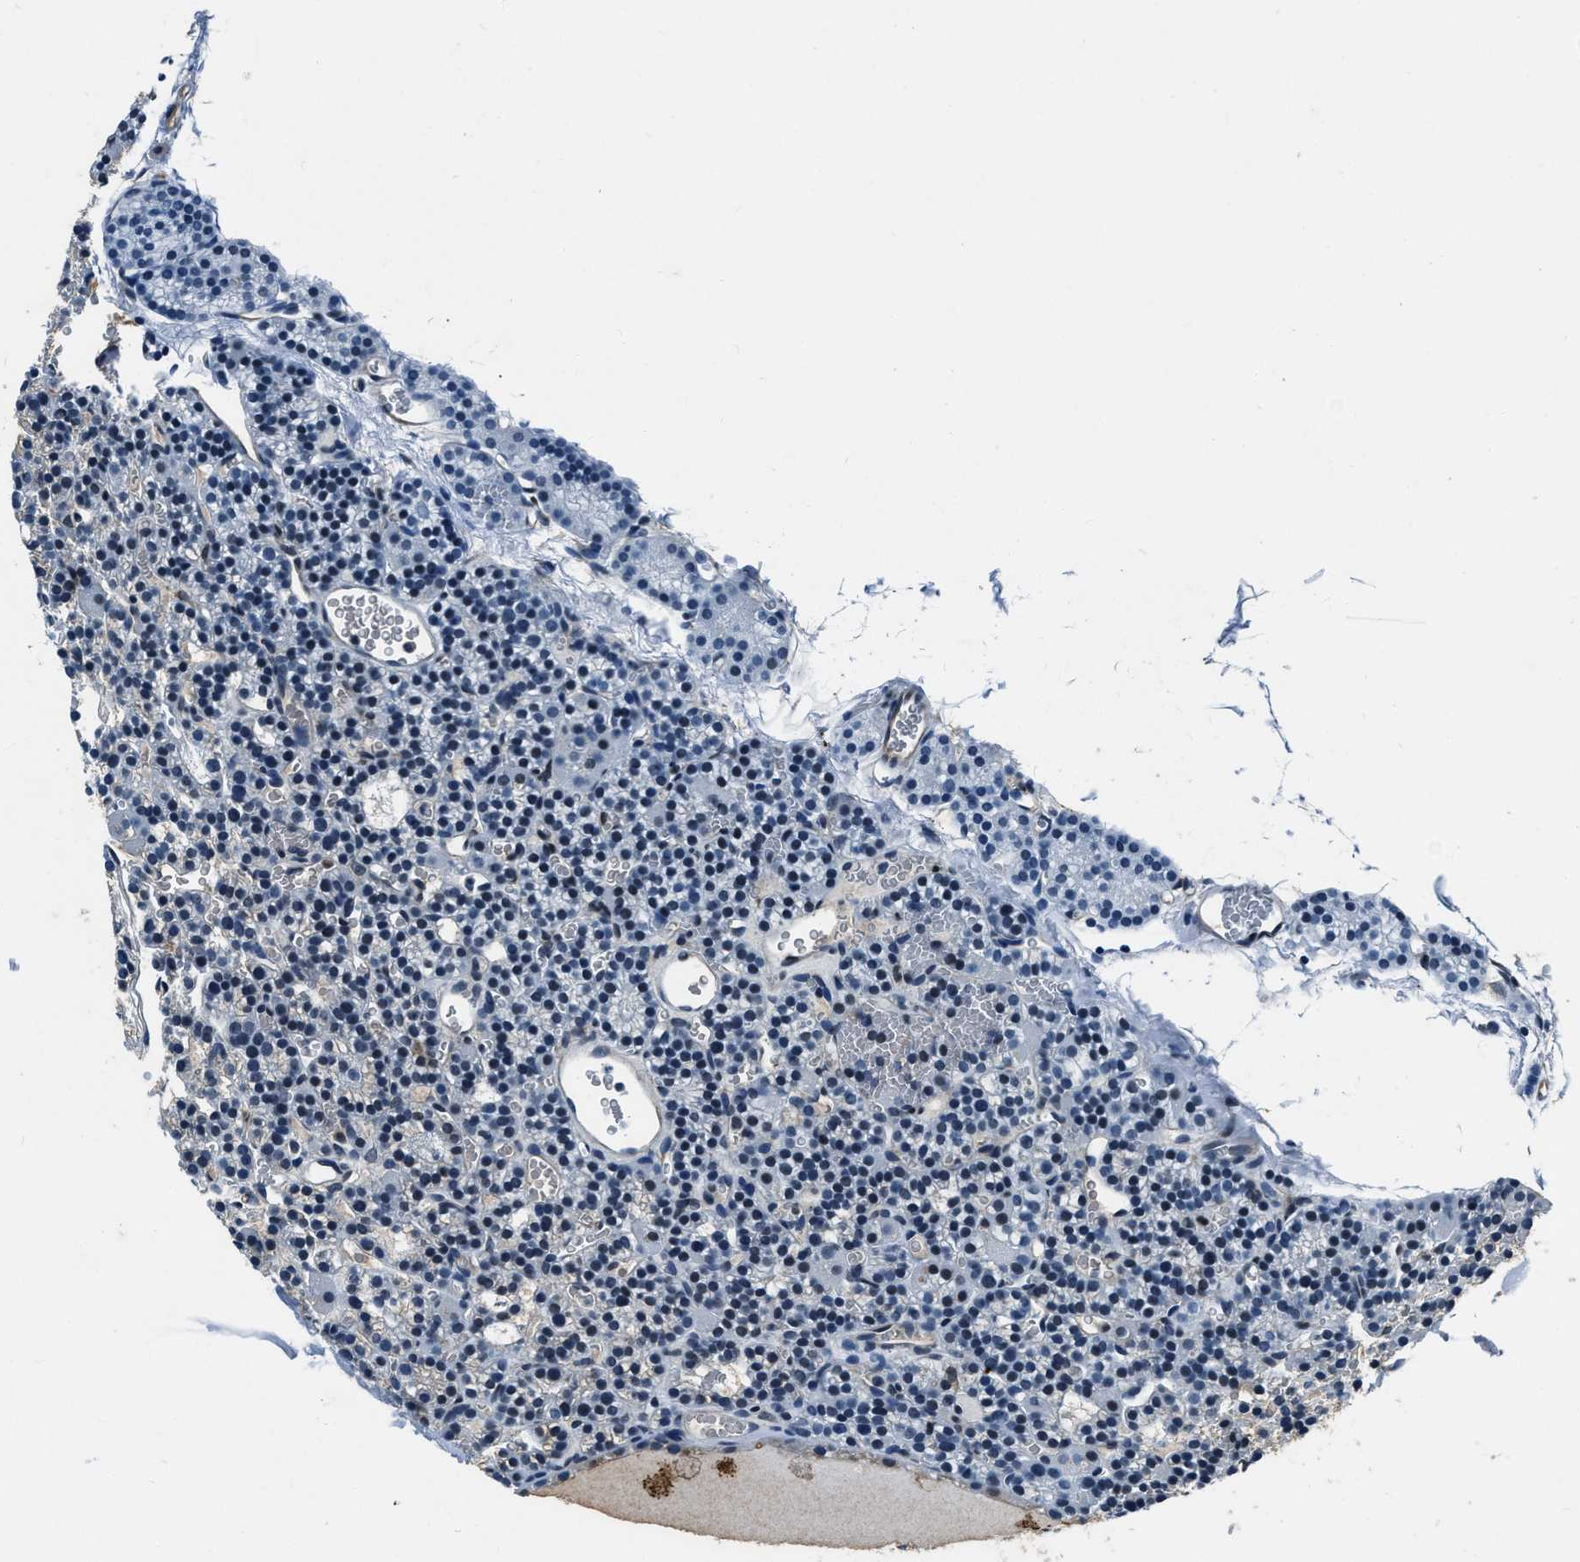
{"staining": {"intensity": "negative", "quantity": "none", "location": "none"}, "tissue": "parathyroid gland", "cell_type": "Glandular cells", "image_type": "normal", "snomed": [{"axis": "morphology", "description": "Normal tissue, NOS"}, {"axis": "morphology", "description": "Adenoma, NOS"}, {"axis": "topography", "description": "Parathyroid gland"}], "caption": "Parathyroid gland stained for a protein using immunohistochemistry (IHC) shows no staining glandular cells.", "gene": "PTPDC1", "patient": {"sex": "female", "age": 58}}